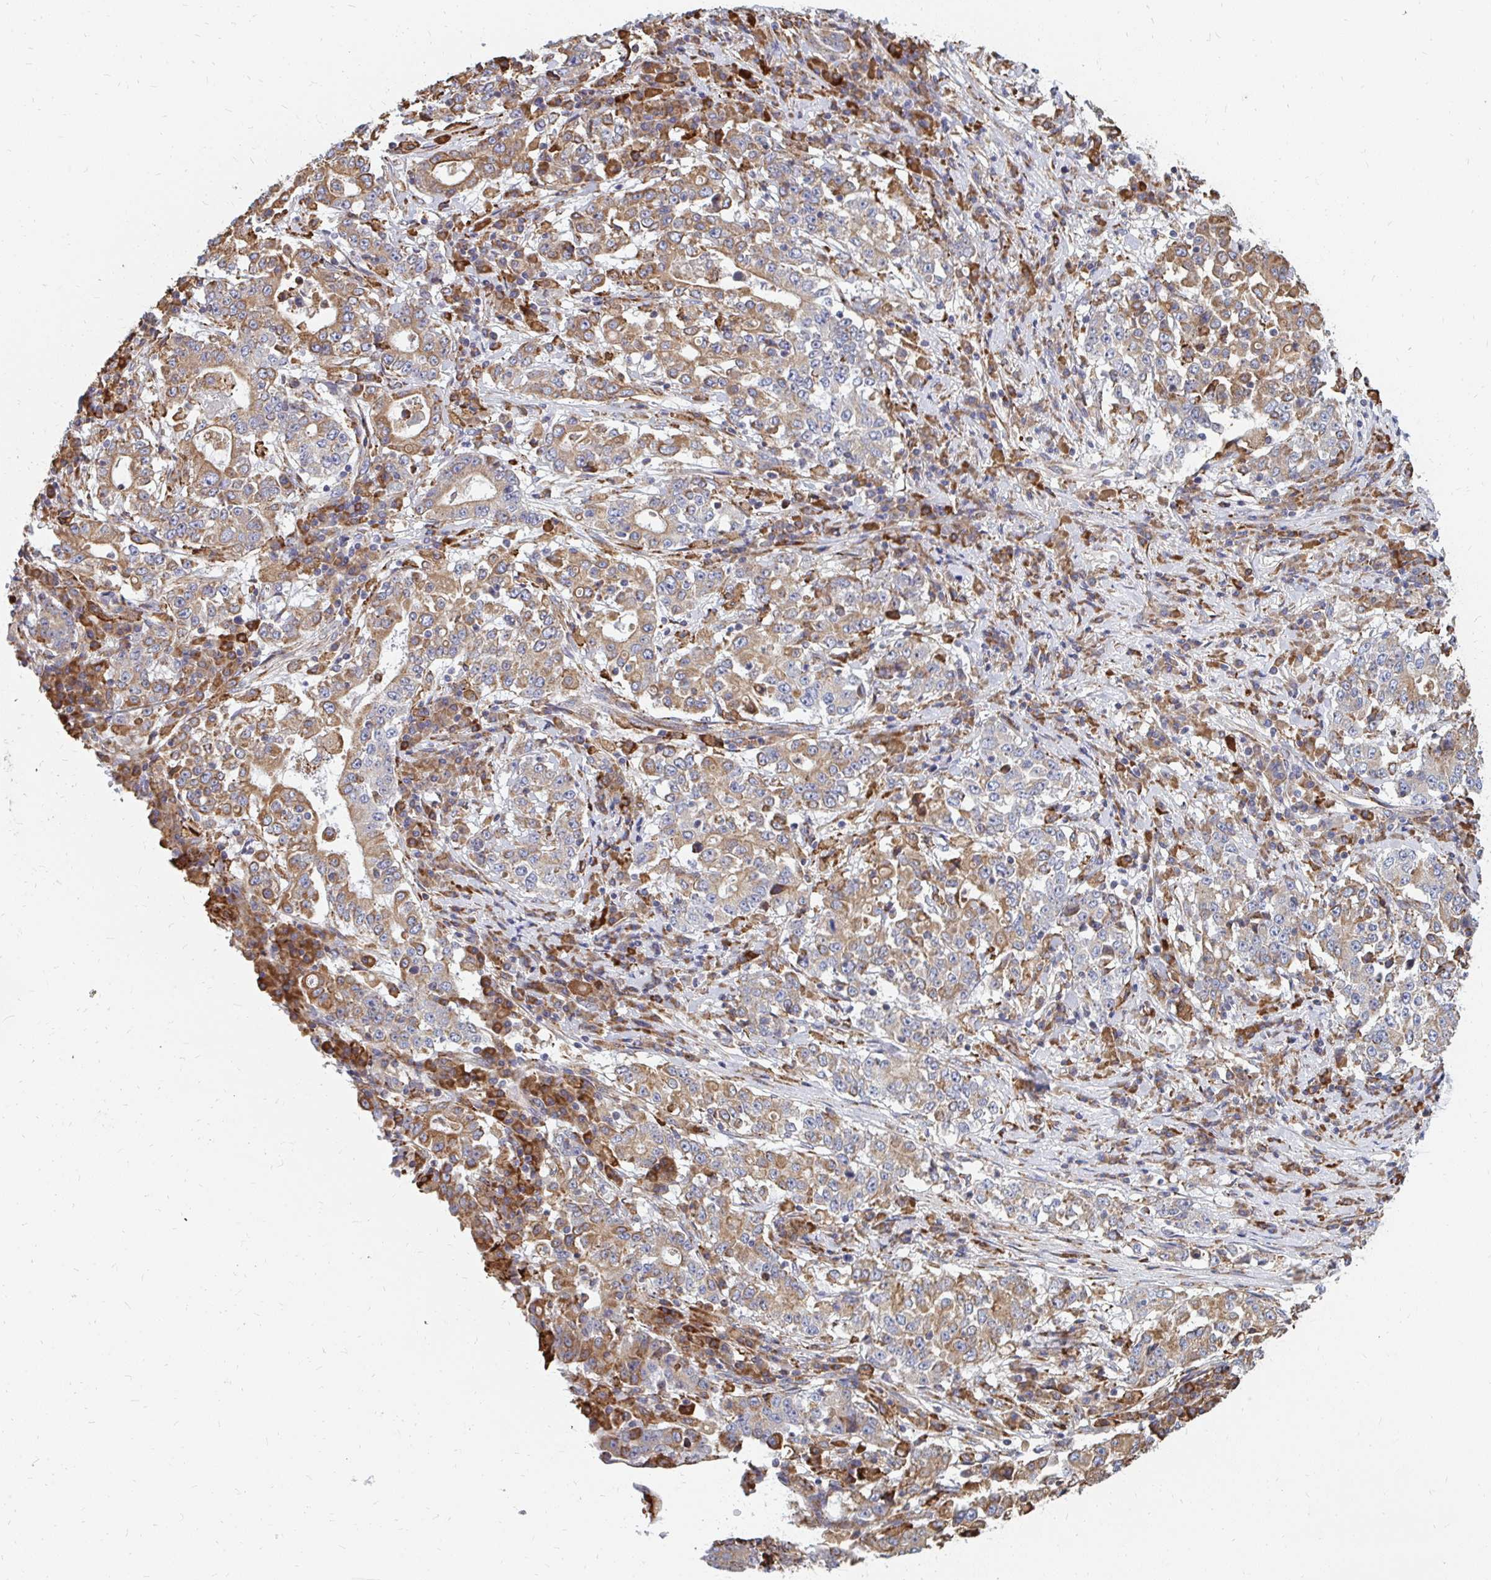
{"staining": {"intensity": "moderate", "quantity": "25%-75%", "location": "cytoplasmic/membranous"}, "tissue": "stomach cancer", "cell_type": "Tumor cells", "image_type": "cancer", "snomed": [{"axis": "morphology", "description": "Adenocarcinoma, NOS"}, {"axis": "topography", "description": "Stomach"}], "caption": "Brown immunohistochemical staining in human stomach adenocarcinoma reveals moderate cytoplasmic/membranous staining in about 25%-75% of tumor cells.", "gene": "PPP1R13L", "patient": {"sex": "male", "age": 59}}